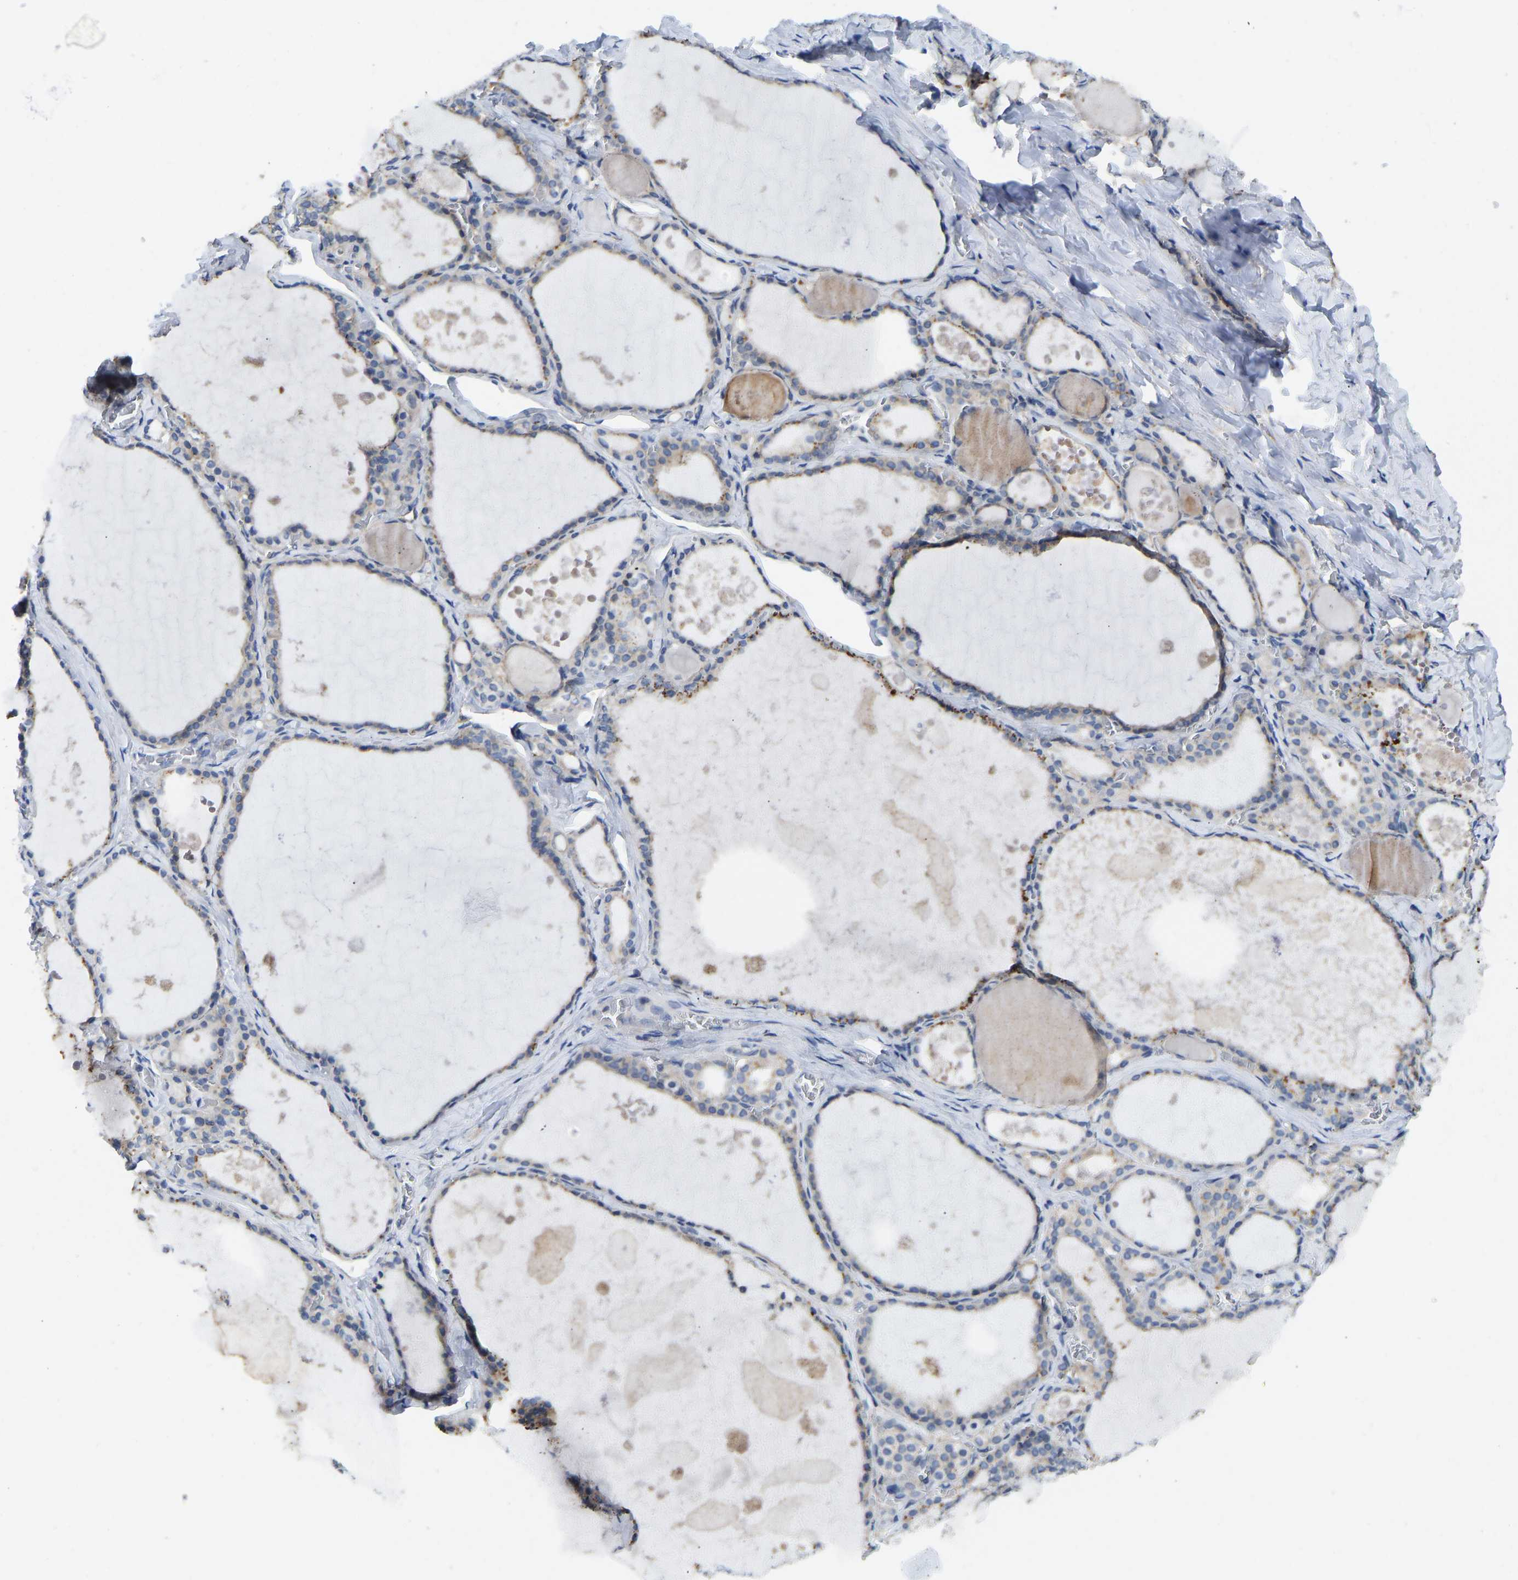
{"staining": {"intensity": "moderate", "quantity": "25%-75%", "location": "cytoplasmic/membranous"}, "tissue": "thyroid gland", "cell_type": "Glandular cells", "image_type": "normal", "snomed": [{"axis": "morphology", "description": "Normal tissue, NOS"}, {"axis": "topography", "description": "Thyroid gland"}], "caption": "A micrograph of thyroid gland stained for a protein displays moderate cytoplasmic/membranous brown staining in glandular cells.", "gene": "NDRG3", "patient": {"sex": "male", "age": 56}}